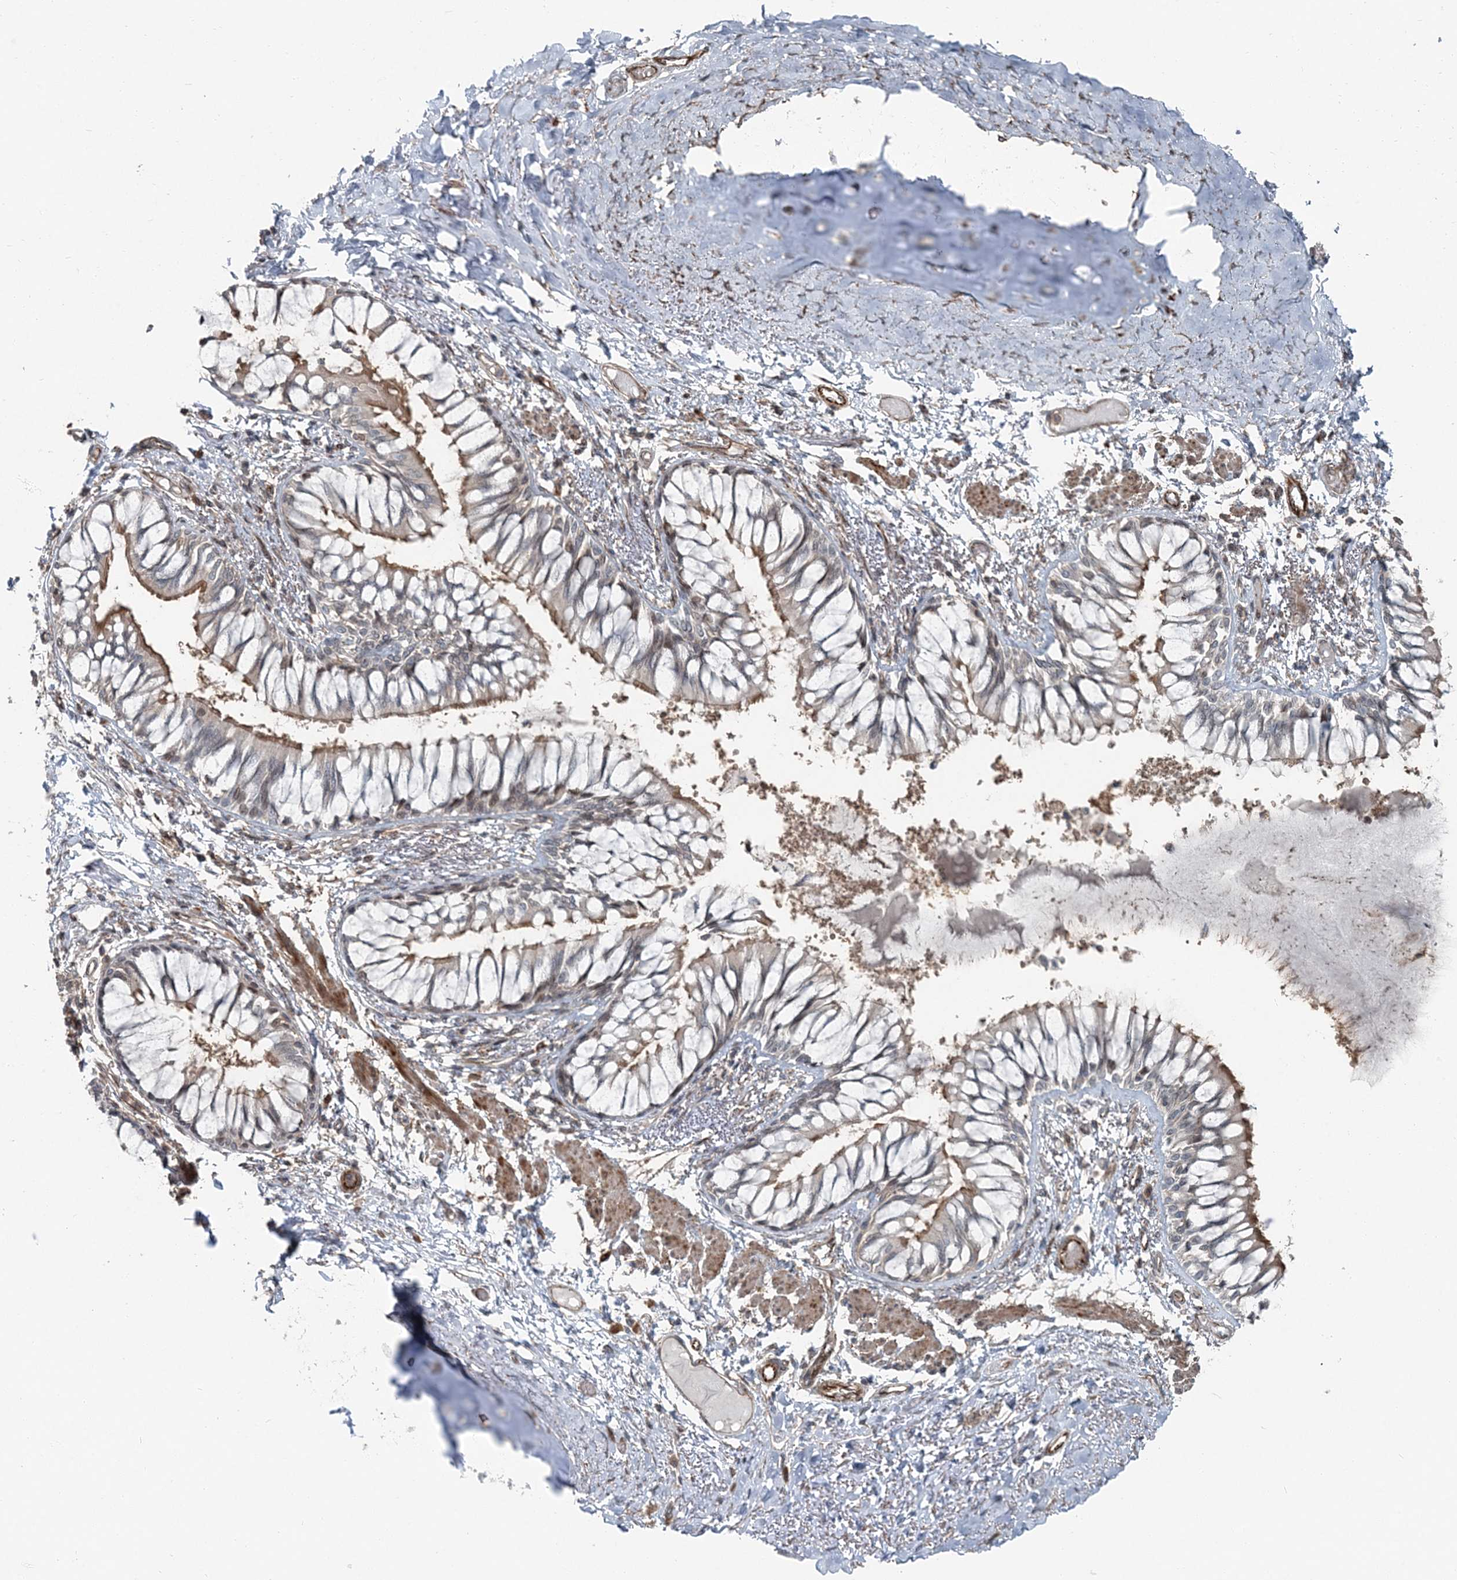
{"staining": {"intensity": "weak", "quantity": "25%-75%", "location": "cytoplasmic/membranous"}, "tissue": "bronchus", "cell_type": "Respiratory epithelial cells", "image_type": "normal", "snomed": [{"axis": "morphology", "description": "Normal tissue, NOS"}, {"axis": "topography", "description": "Cartilage tissue"}, {"axis": "topography", "description": "Bronchus"}, {"axis": "topography", "description": "Lung"}], "caption": "High-power microscopy captured an IHC photomicrograph of unremarkable bronchus, revealing weak cytoplasmic/membranous positivity in approximately 25%-75% of respiratory epithelial cells. (DAB (3,3'-diaminobenzidine) IHC, brown staining for protein, blue staining for nuclei).", "gene": "FBXL17", "patient": {"sex": "male", "age": 64}}